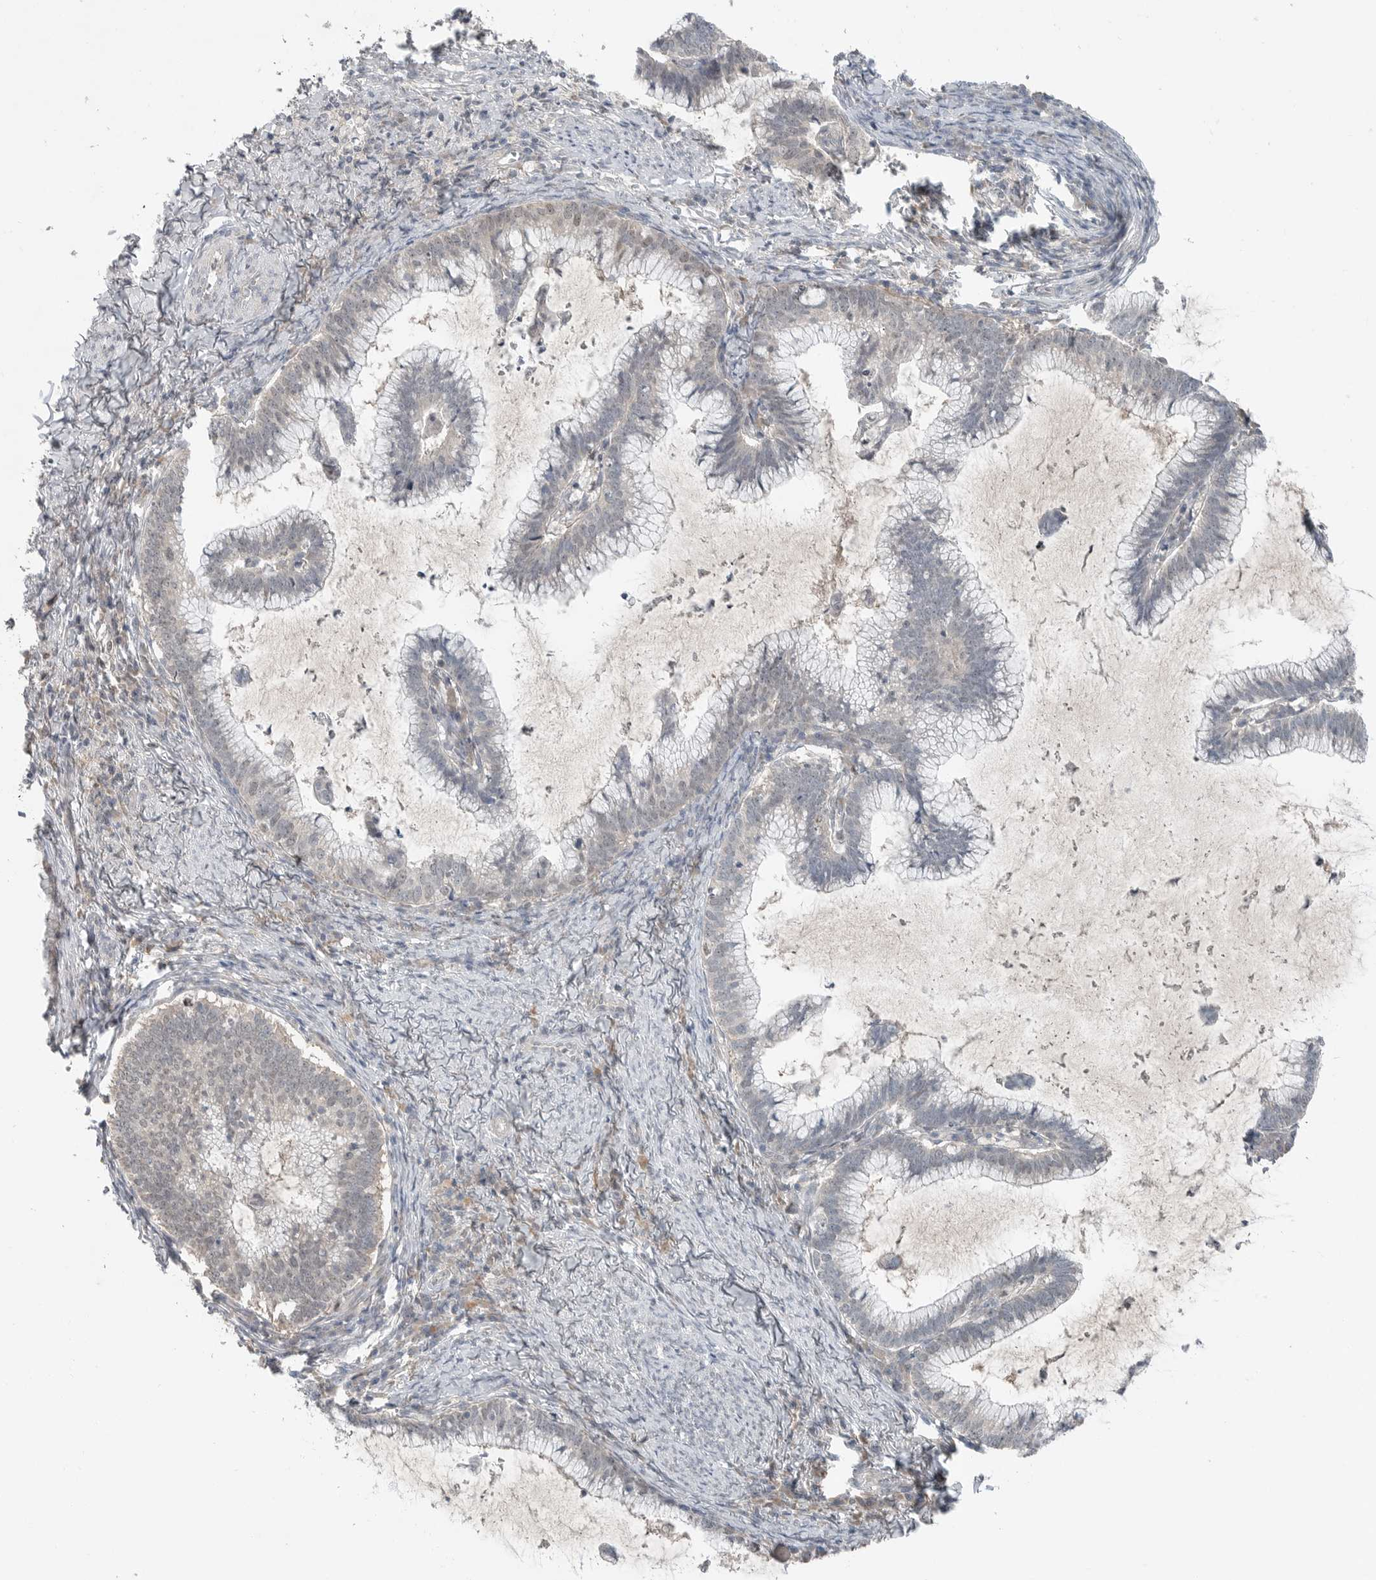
{"staining": {"intensity": "negative", "quantity": "none", "location": "none"}, "tissue": "cervical cancer", "cell_type": "Tumor cells", "image_type": "cancer", "snomed": [{"axis": "morphology", "description": "Adenocarcinoma, NOS"}, {"axis": "topography", "description": "Cervix"}], "caption": "Immunohistochemistry (IHC) histopathology image of neoplastic tissue: human cervical adenocarcinoma stained with DAB shows no significant protein expression in tumor cells. (DAB immunohistochemistry (IHC) with hematoxylin counter stain).", "gene": "MFAP3L", "patient": {"sex": "female", "age": 36}}